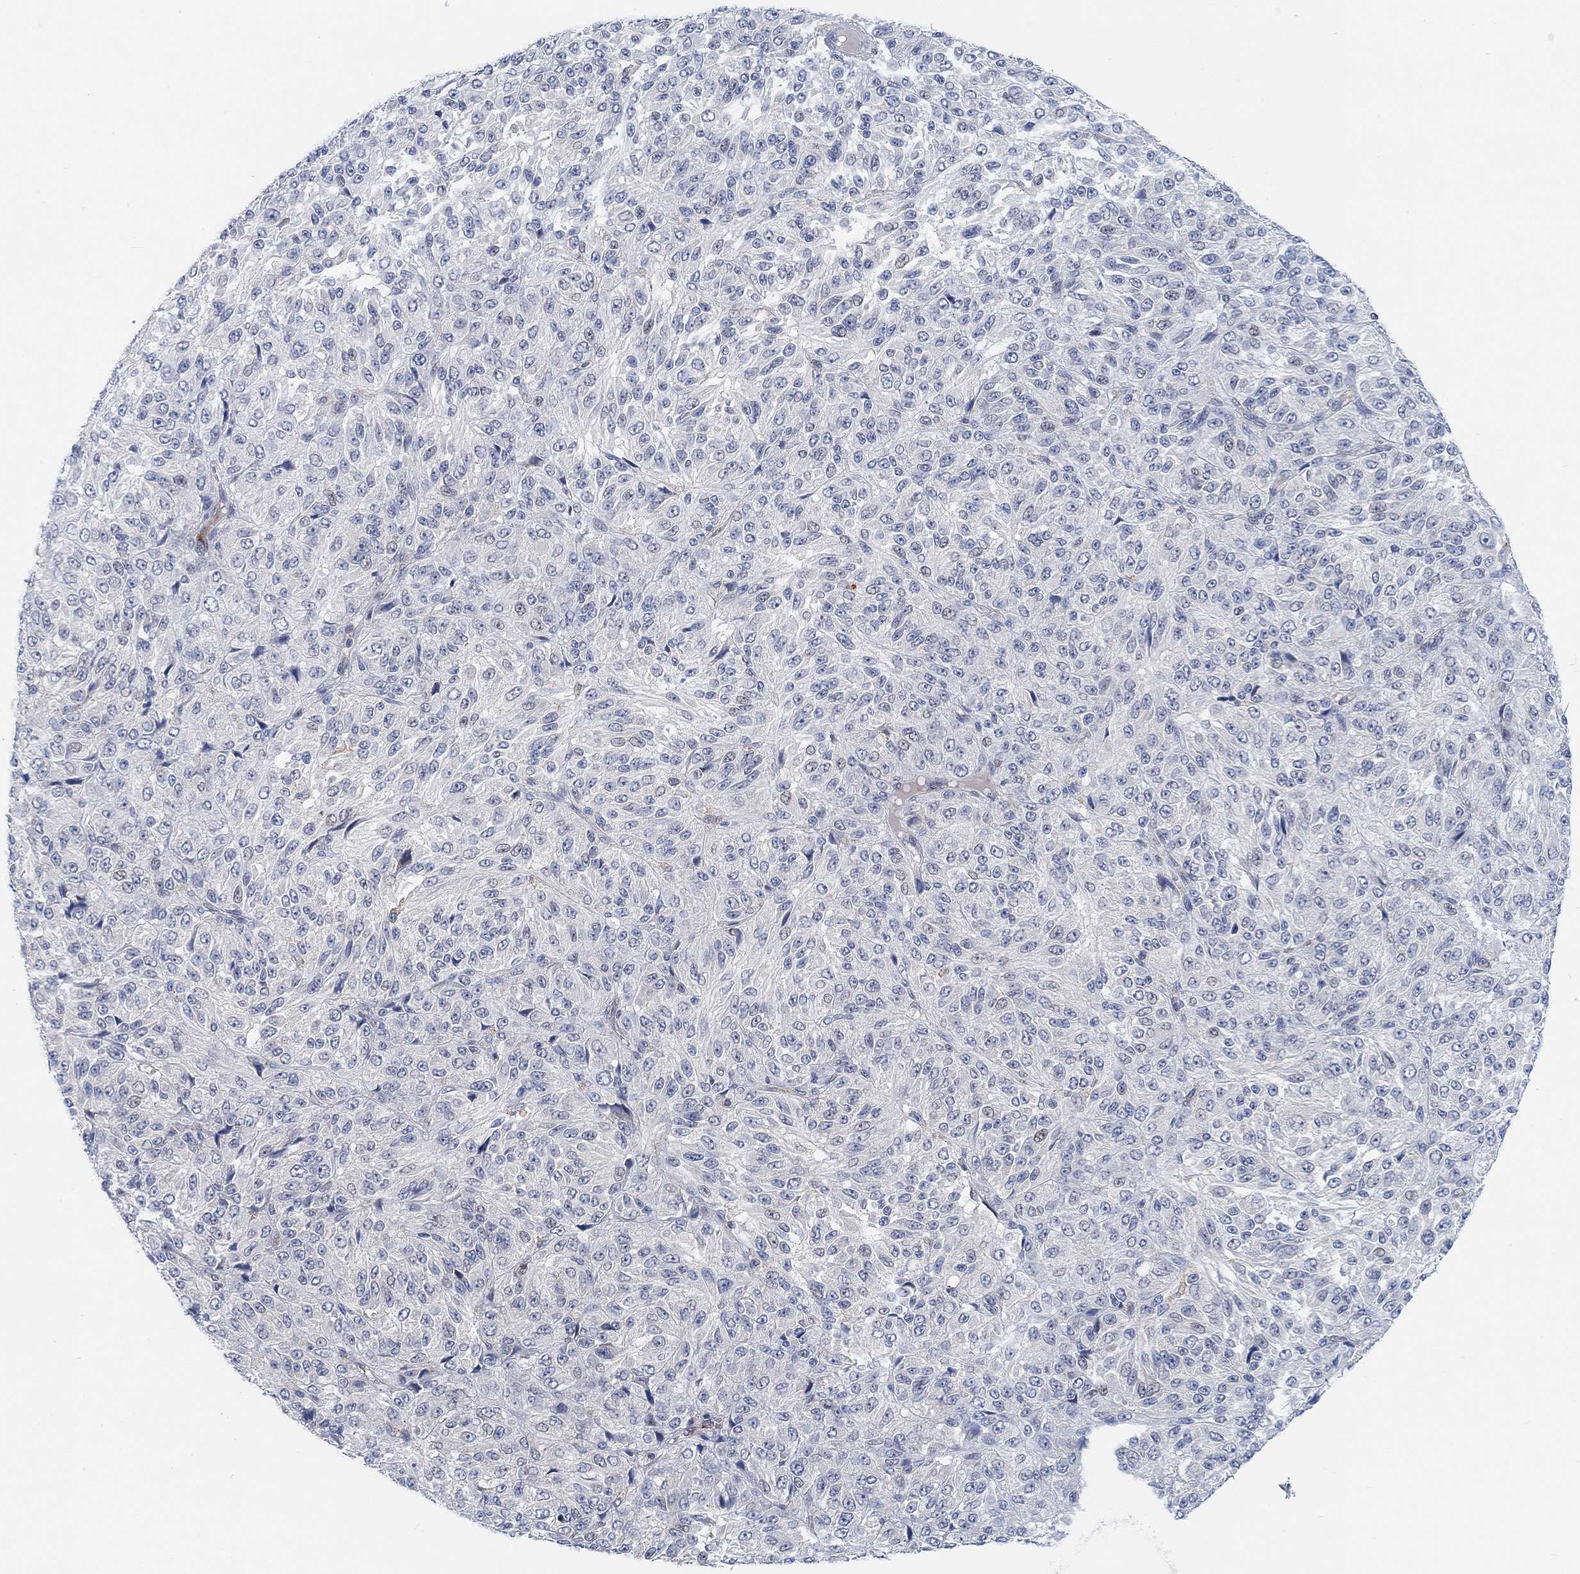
{"staining": {"intensity": "negative", "quantity": "none", "location": "none"}, "tissue": "melanoma", "cell_type": "Tumor cells", "image_type": "cancer", "snomed": [{"axis": "morphology", "description": "Malignant melanoma, Metastatic site"}, {"axis": "topography", "description": "Brain"}], "caption": "A histopathology image of human melanoma is negative for staining in tumor cells.", "gene": "PMFBP1", "patient": {"sex": "female", "age": 56}}